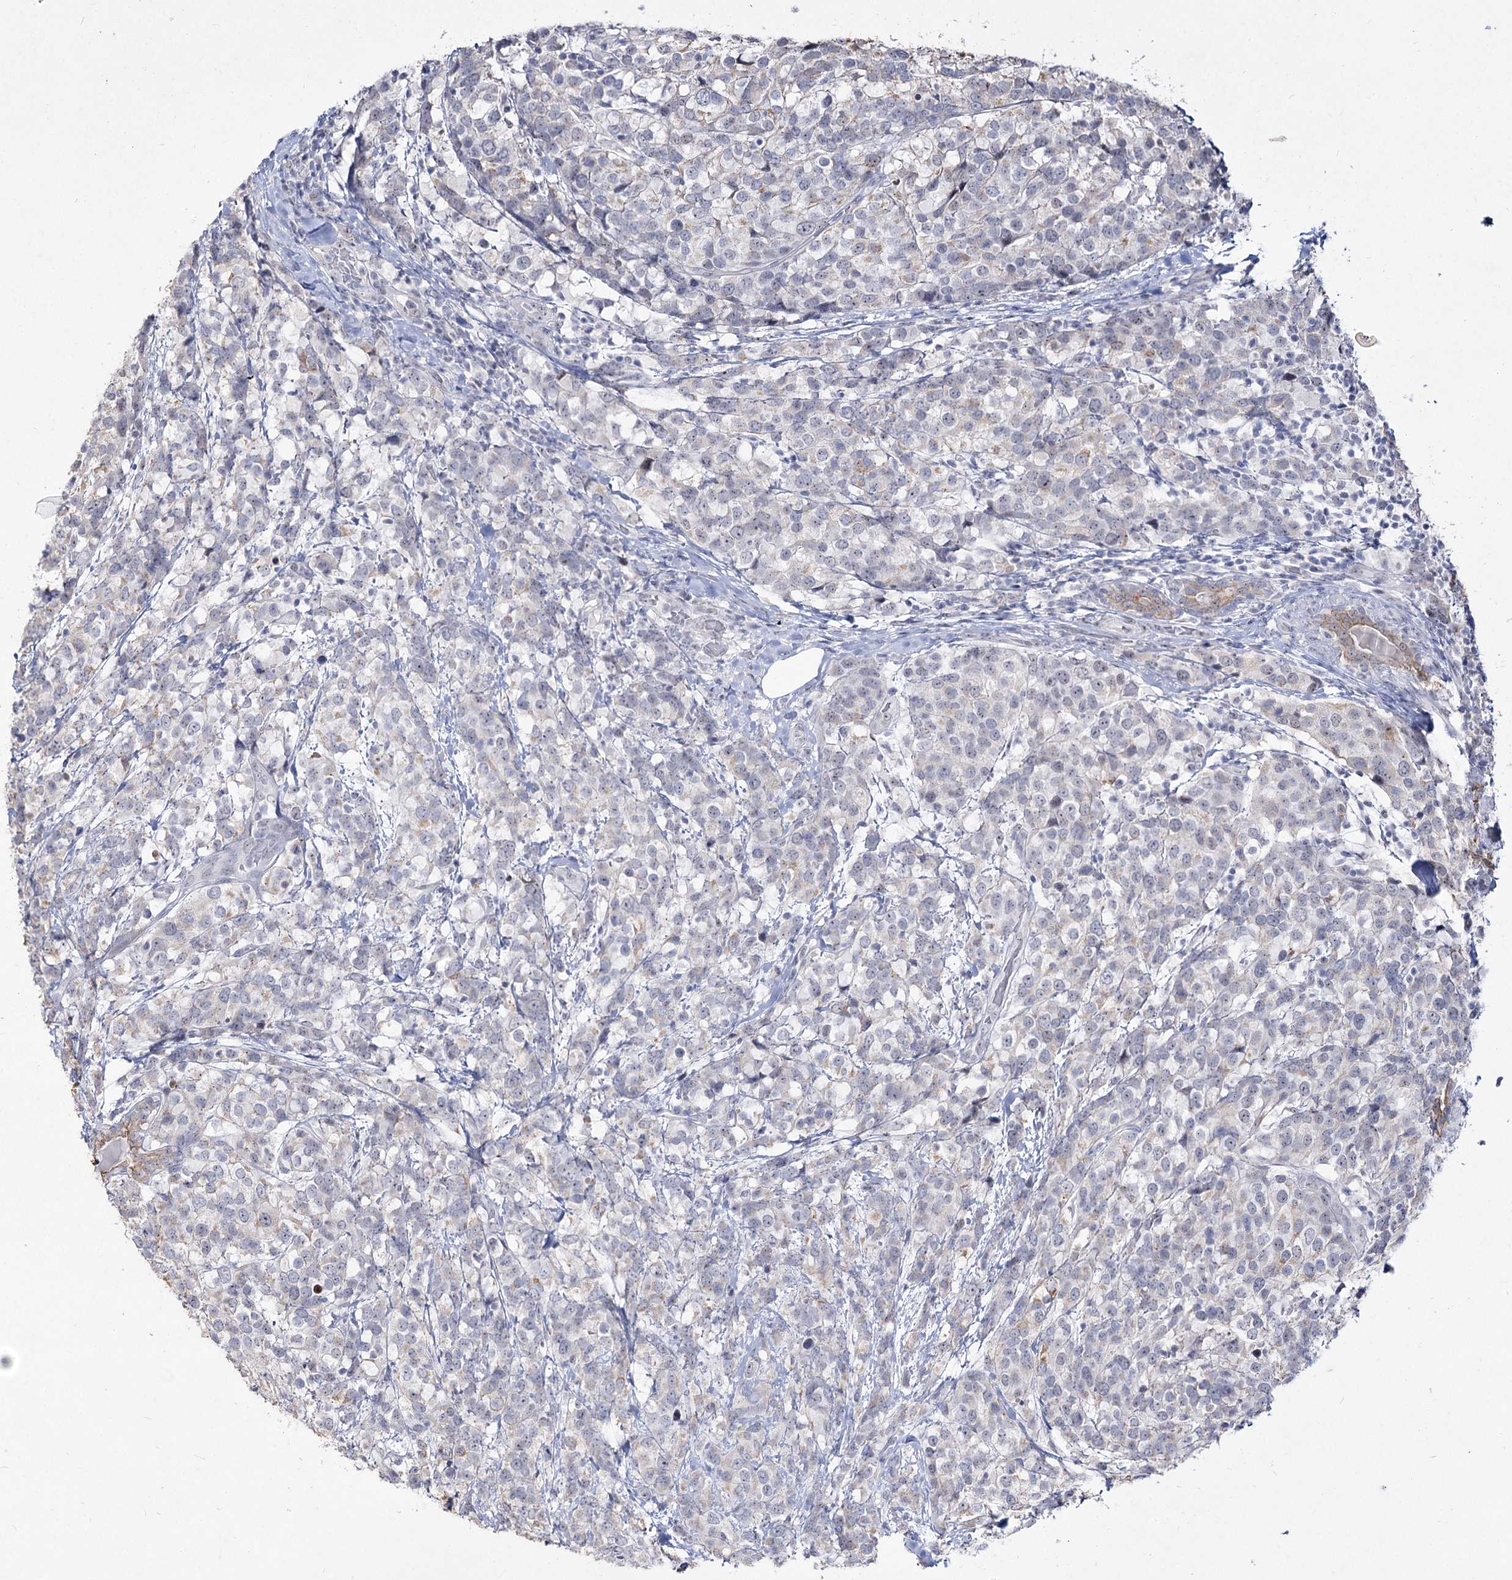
{"staining": {"intensity": "weak", "quantity": "<25%", "location": "cytoplasmic/membranous"}, "tissue": "breast cancer", "cell_type": "Tumor cells", "image_type": "cancer", "snomed": [{"axis": "morphology", "description": "Lobular carcinoma"}, {"axis": "topography", "description": "Breast"}], "caption": "DAB immunohistochemical staining of lobular carcinoma (breast) displays no significant expression in tumor cells. (DAB IHC visualized using brightfield microscopy, high magnification).", "gene": "DDX50", "patient": {"sex": "female", "age": 59}}